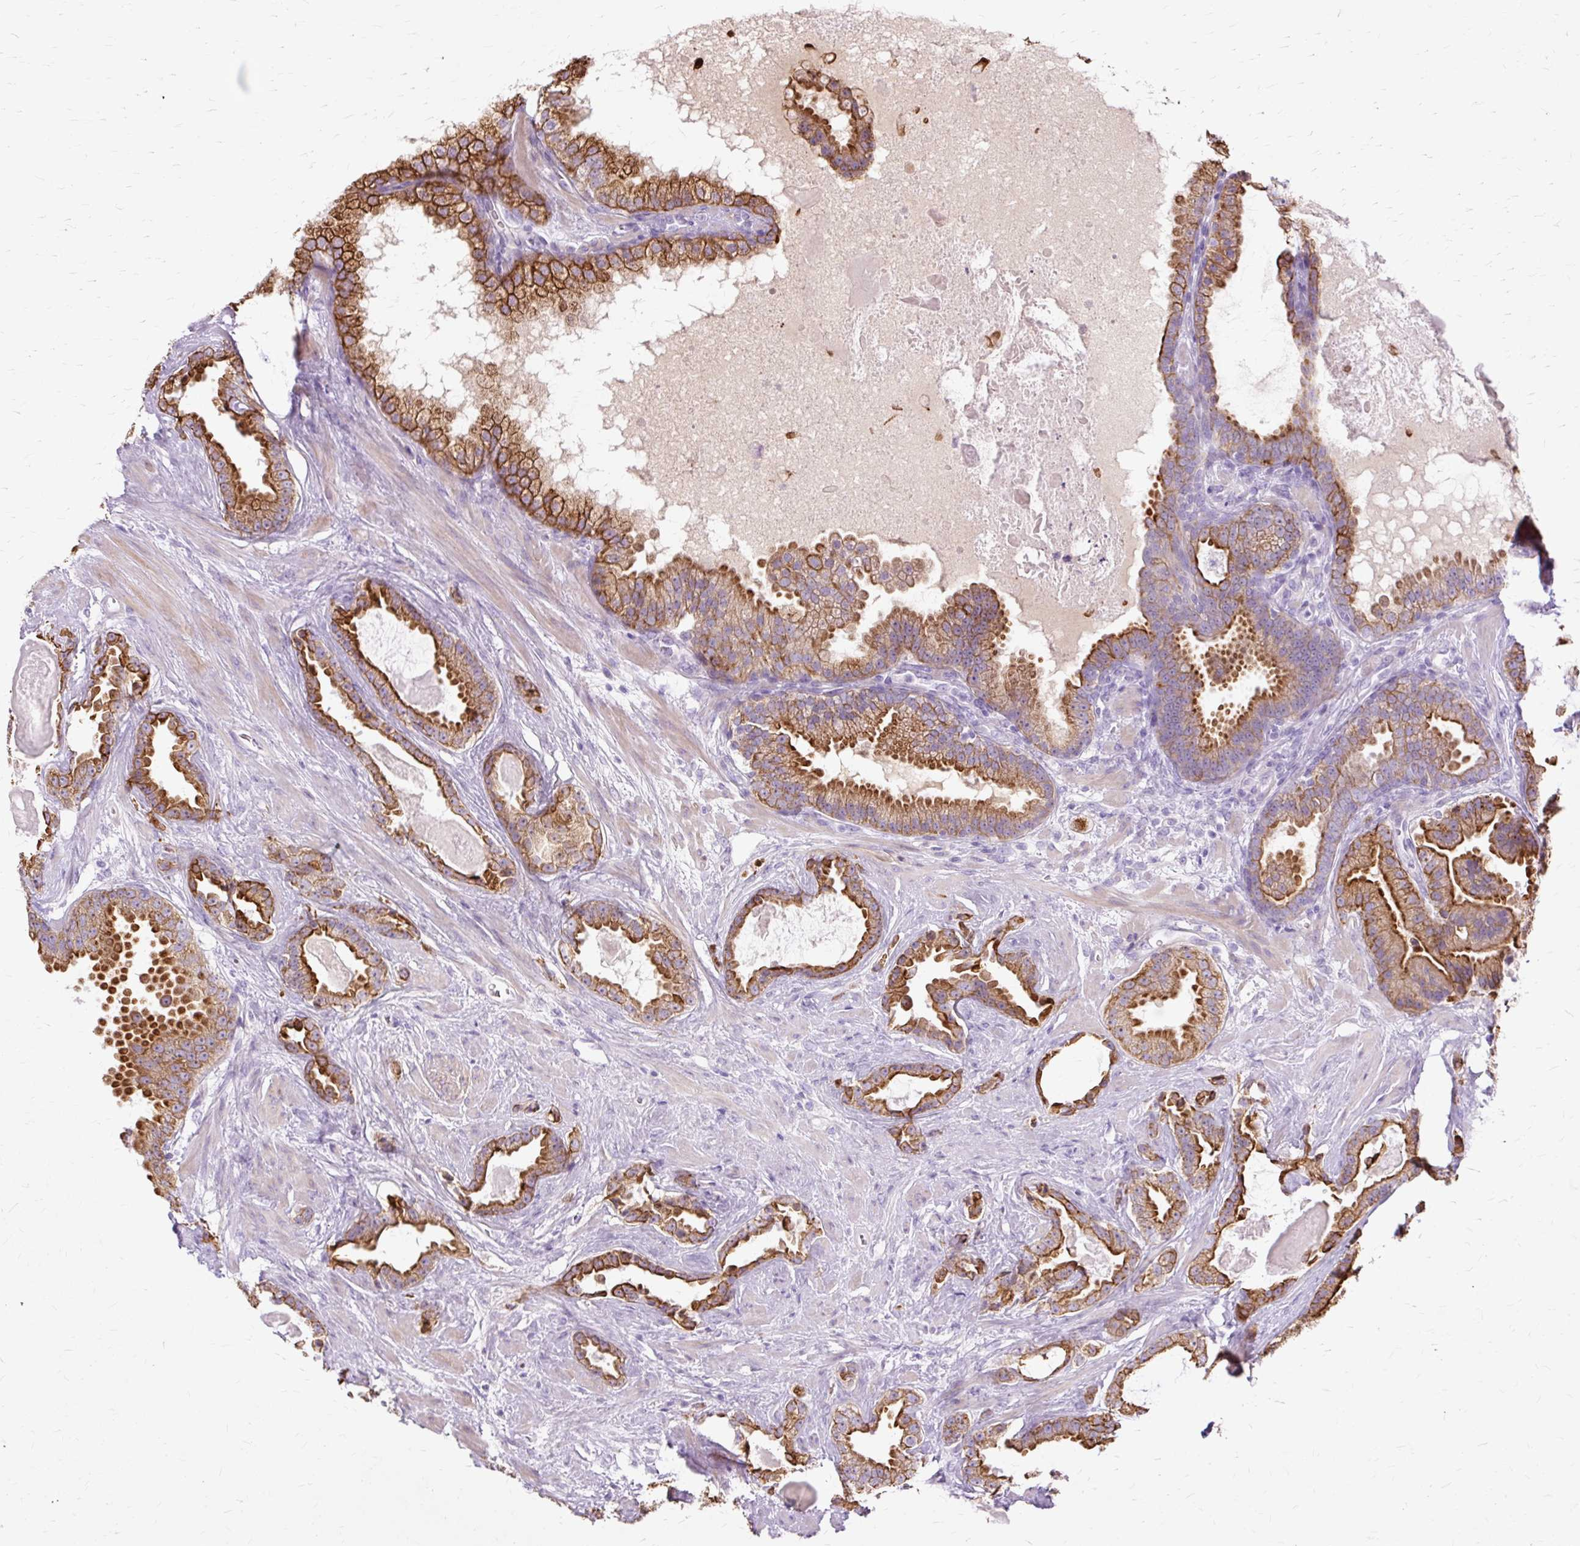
{"staining": {"intensity": "strong", "quantity": ">75%", "location": "cytoplasmic/membranous"}, "tissue": "prostate cancer", "cell_type": "Tumor cells", "image_type": "cancer", "snomed": [{"axis": "morphology", "description": "Adenocarcinoma, Low grade"}, {"axis": "topography", "description": "Prostate"}], "caption": "Approximately >75% of tumor cells in human prostate cancer display strong cytoplasmic/membranous protein staining as visualized by brown immunohistochemical staining.", "gene": "DCTN4", "patient": {"sex": "male", "age": 62}}